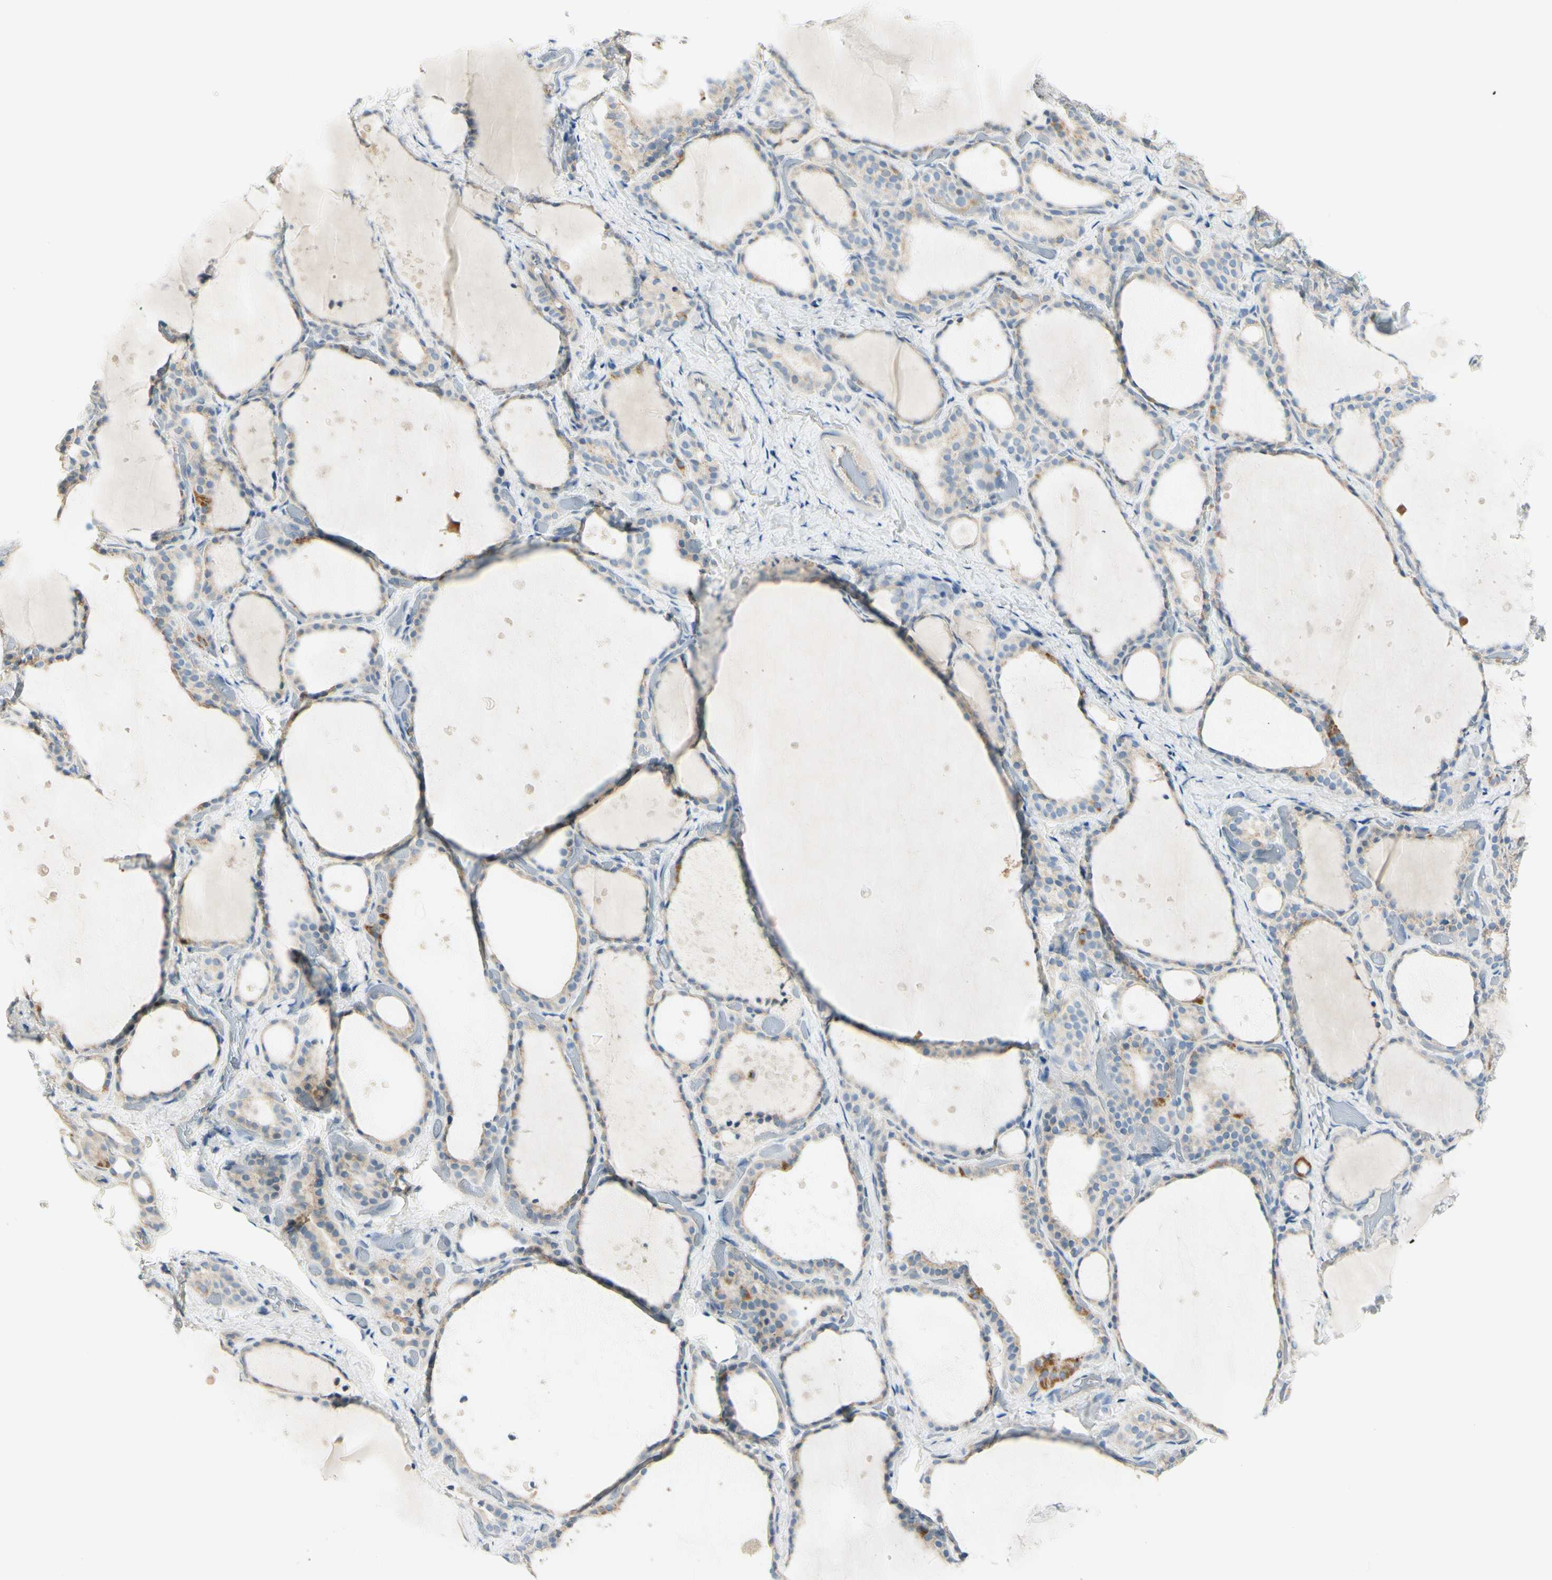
{"staining": {"intensity": "moderate", "quantity": "<25%", "location": "cytoplasmic/membranous"}, "tissue": "thyroid gland", "cell_type": "Glandular cells", "image_type": "normal", "snomed": [{"axis": "morphology", "description": "Normal tissue, NOS"}, {"axis": "topography", "description": "Thyroid gland"}], "caption": "A brown stain shows moderate cytoplasmic/membranous staining of a protein in glandular cells of unremarkable thyroid gland. (Stains: DAB in brown, nuclei in blue, Microscopy: brightfield microscopy at high magnification).", "gene": "GALNT5", "patient": {"sex": "female", "age": 44}}